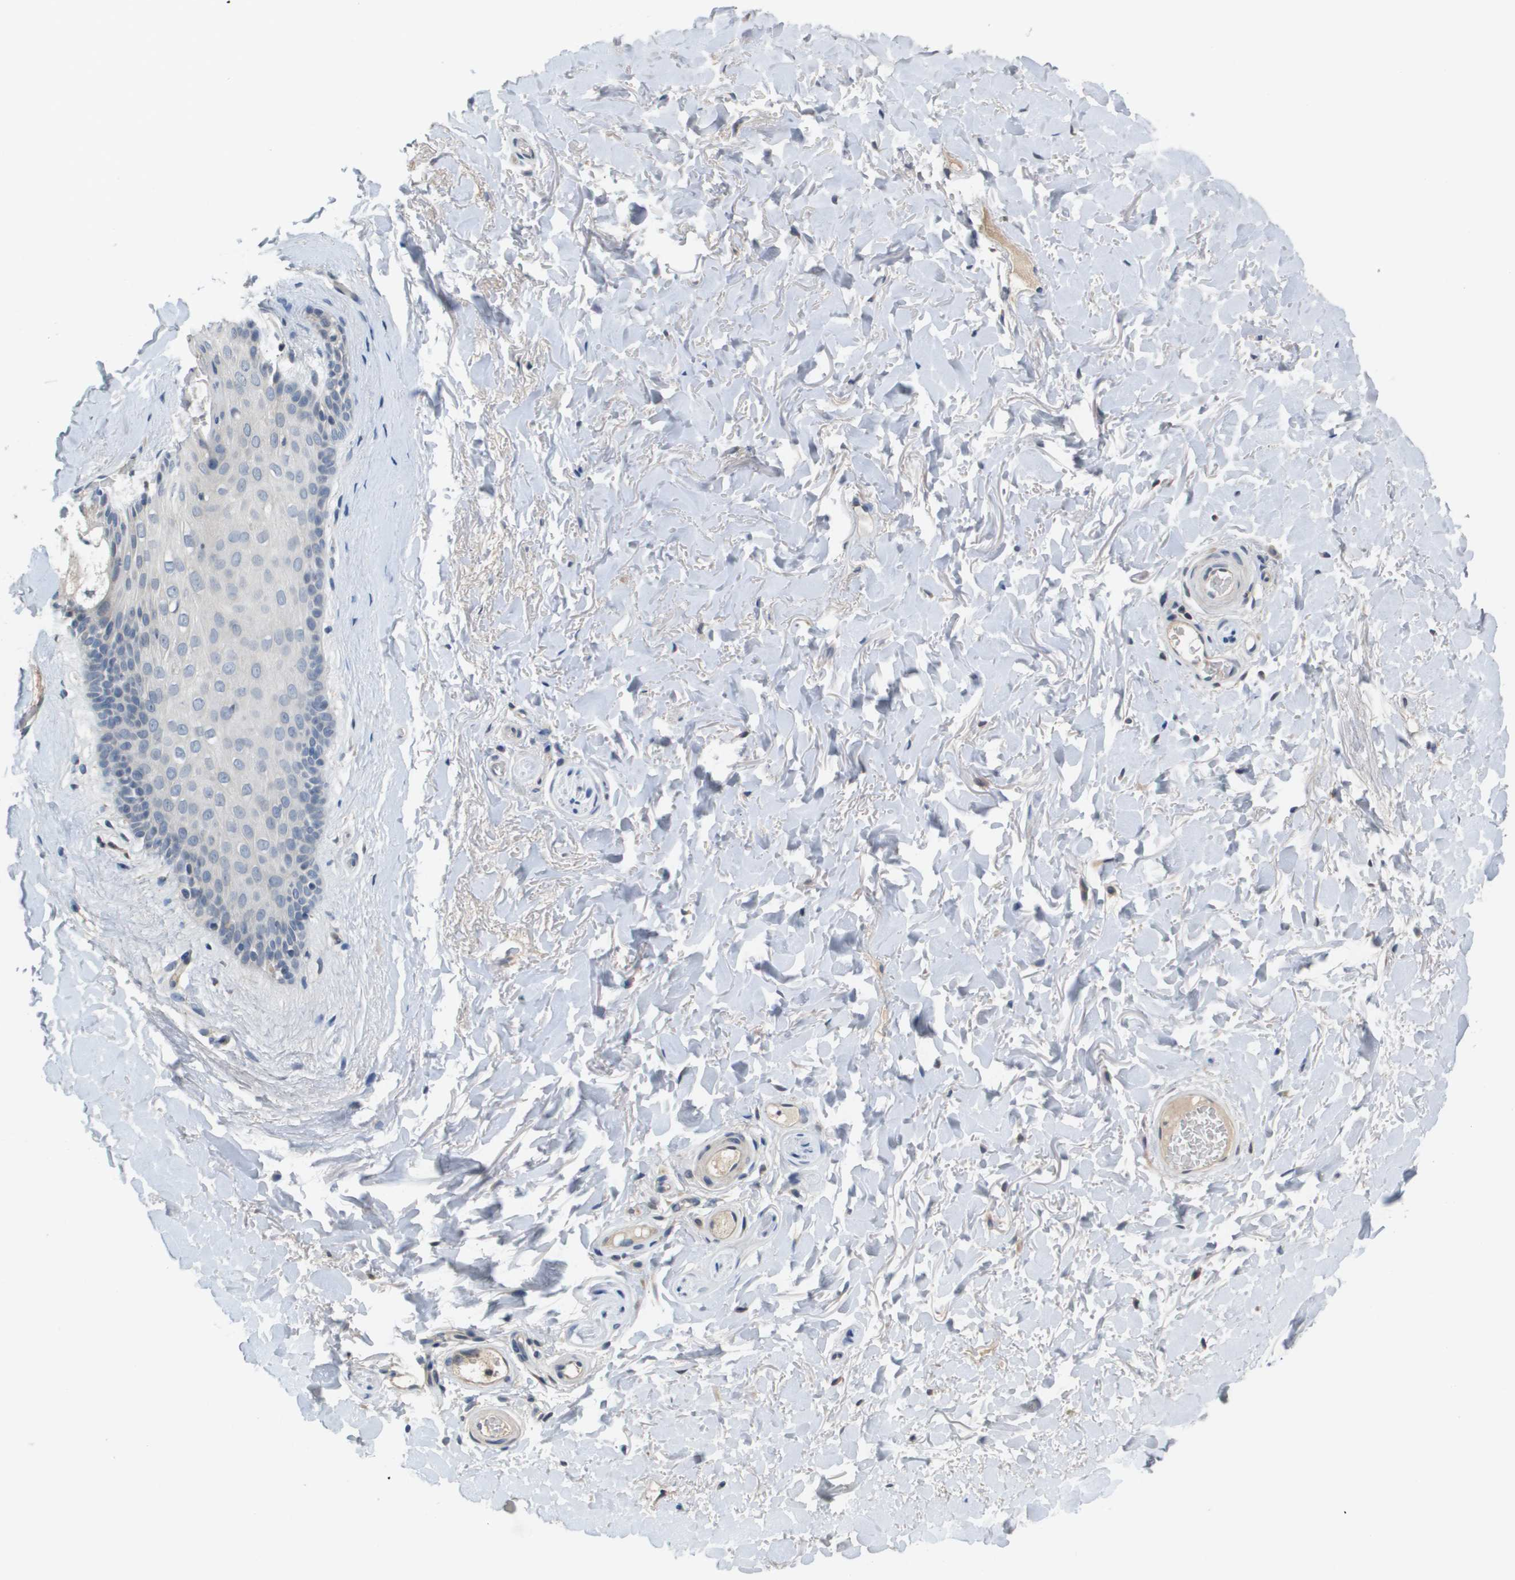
{"staining": {"intensity": "negative", "quantity": "none", "location": "none"}, "tissue": "skin", "cell_type": "Epidermal cells", "image_type": "normal", "snomed": [{"axis": "morphology", "description": "Normal tissue, NOS"}, {"axis": "topography", "description": "Anal"}], "caption": "The photomicrograph demonstrates no significant positivity in epidermal cells of skin.", "gene": "CAPN11", "patient": {"sex": "male", "age": 74}}